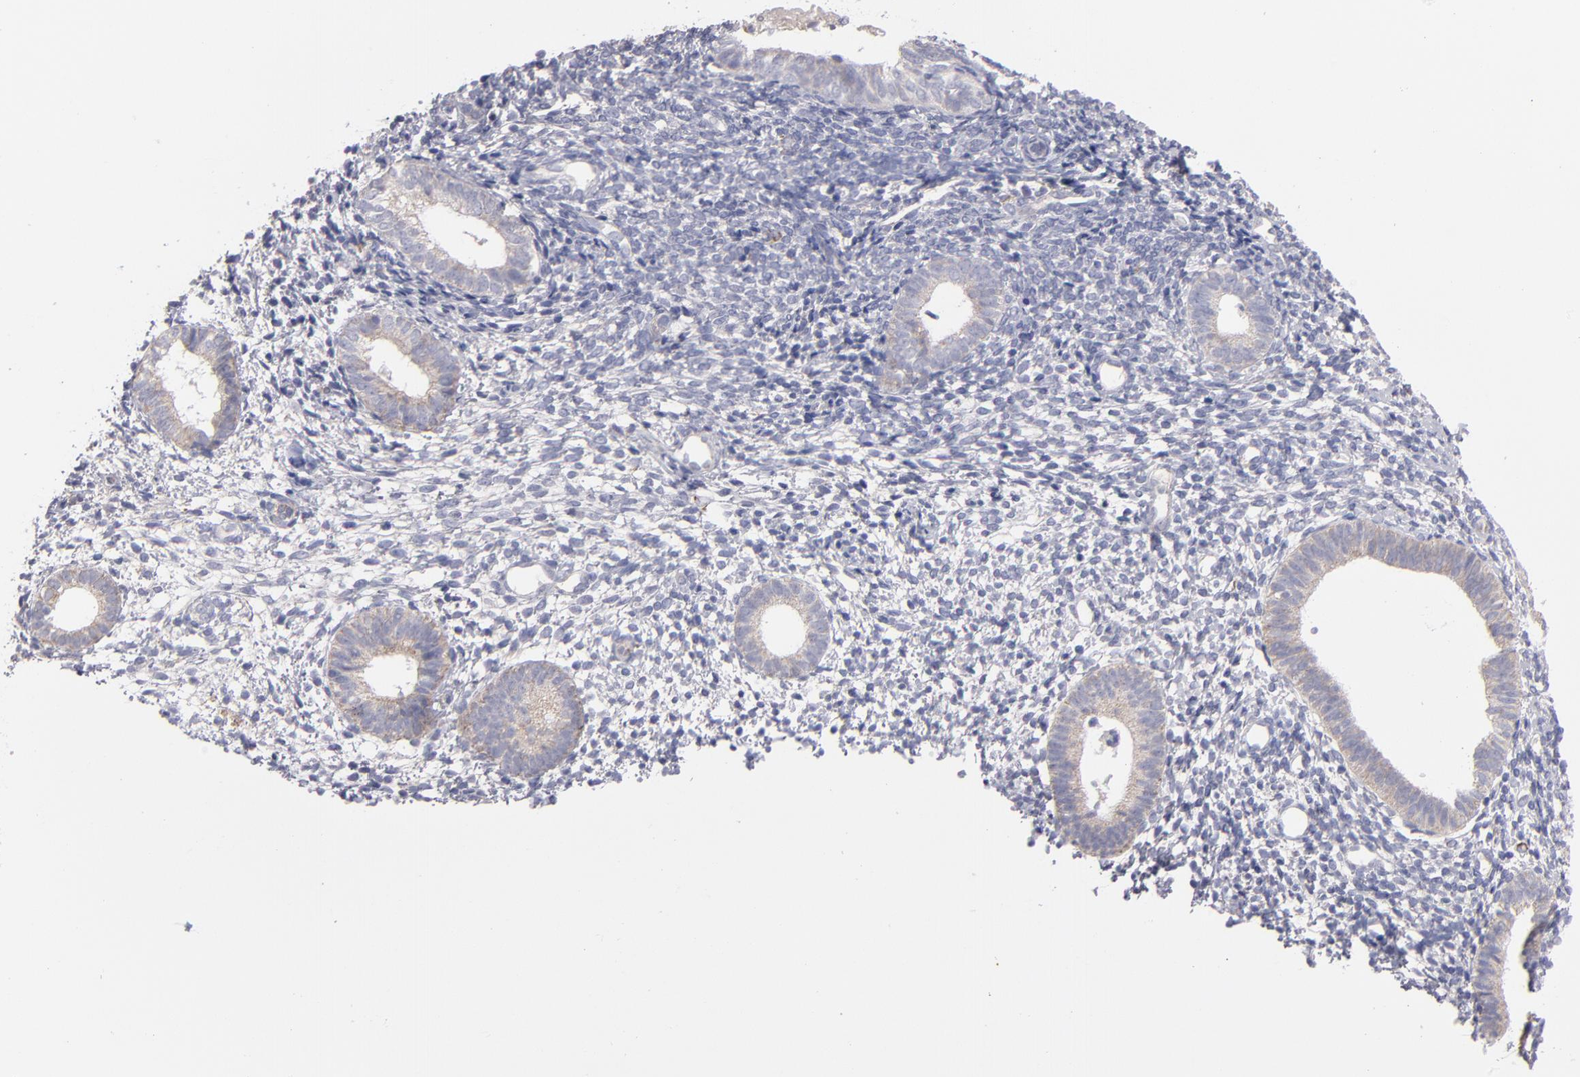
{"staining": {"intensity": "negative", "quantity": "none", "location": "none"}, "tissue": "endometrium", "cell_type": "Cells in endometrial stroma", "image_type": "normal", "snomed": [{"axis": "morphology", "description": "Normal tissue, NOS"}, {"axis": "topography", "description": "Smooth muscle"}, {"axis": "topography", "description": "Endometrium"}], "caption": "An IHC histopathology image of unremarkable endometrium is shown. There is no staining in cells in endometrial stroma of endometrium.", "gene": "HCCS", "patient": {"sex": "female", "age": 57}}